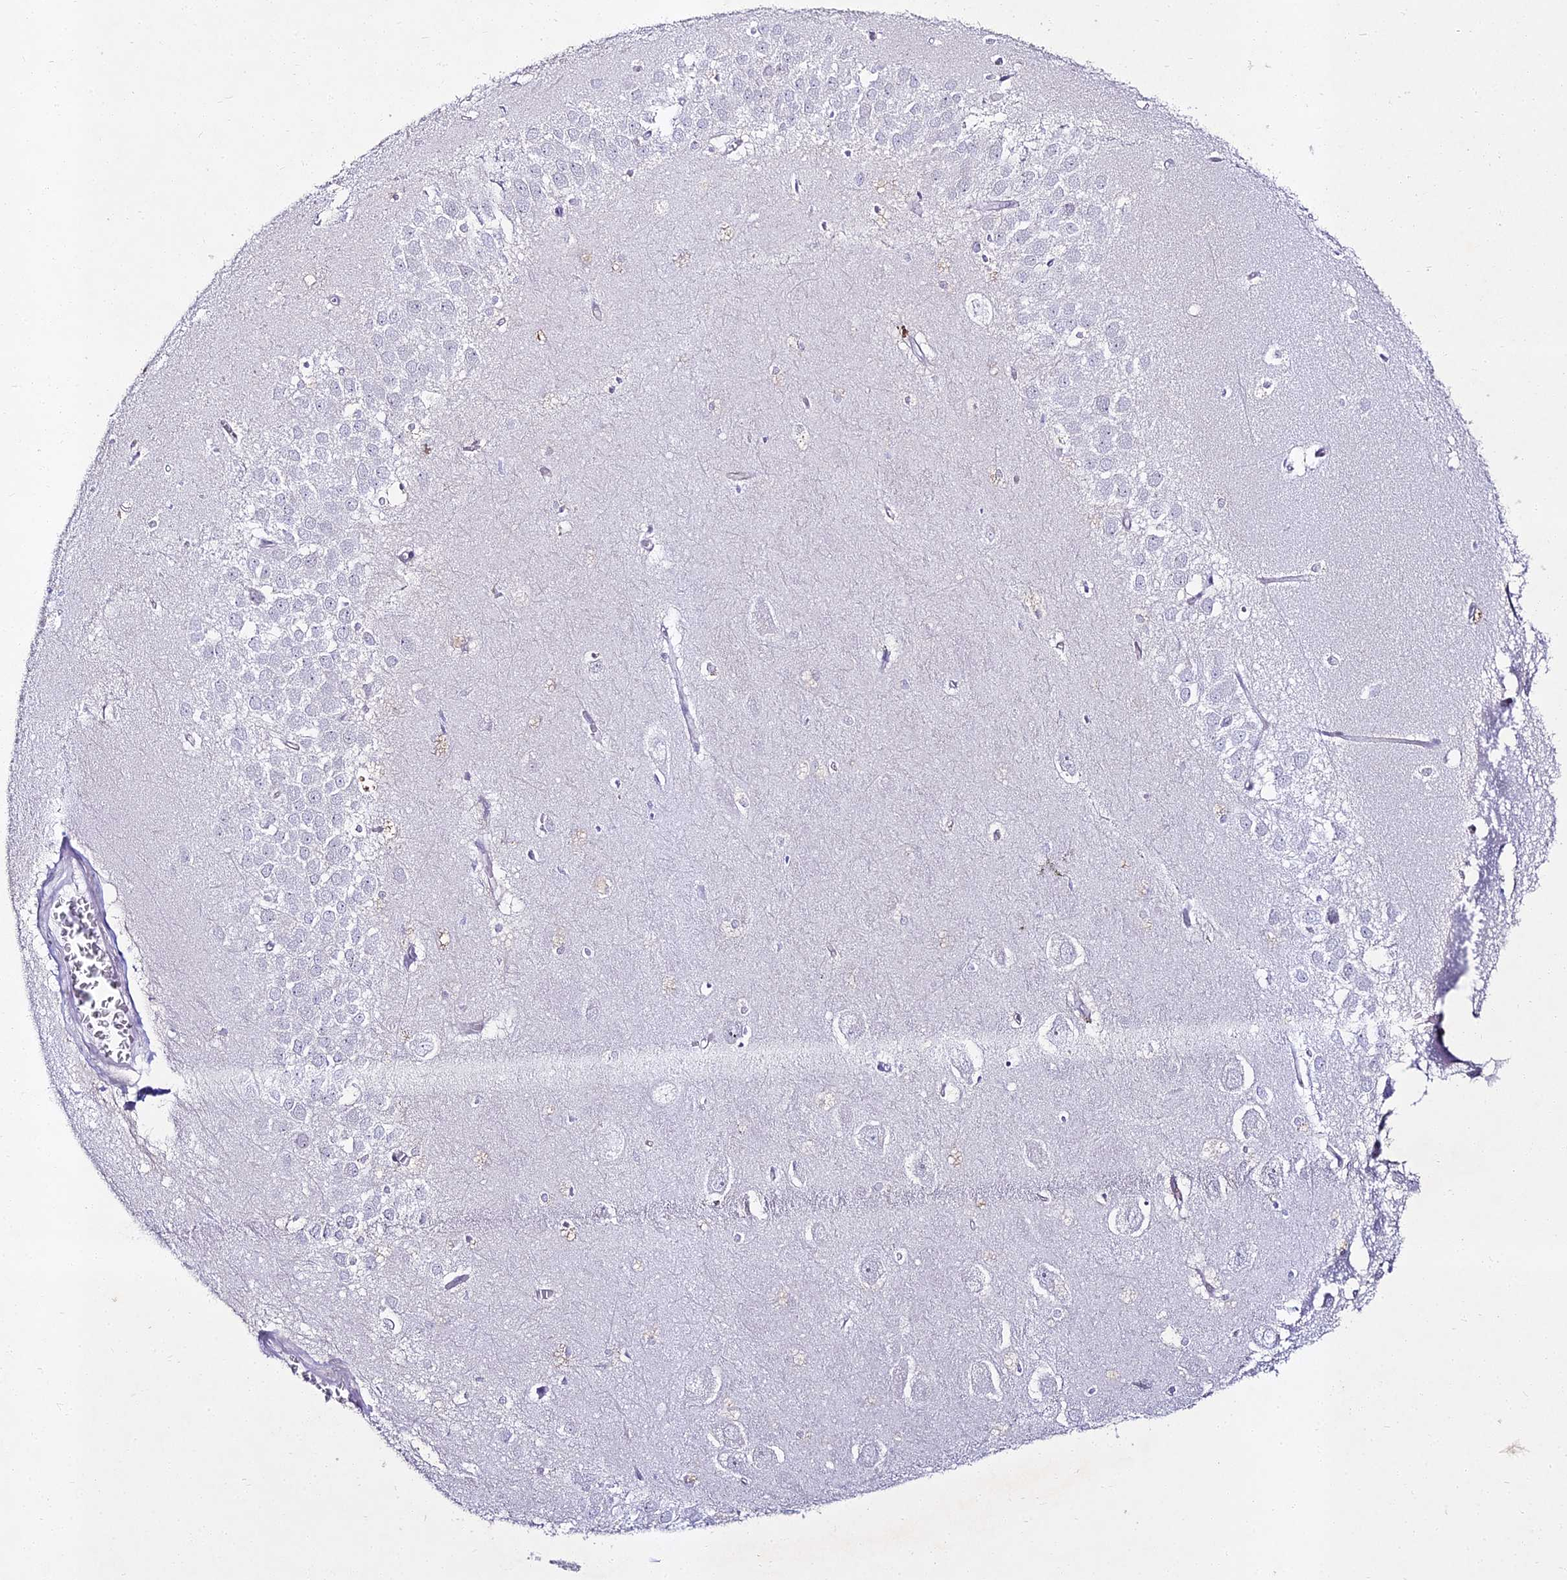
{"staining": {"intensity": "negative", "quantity": "none", "location": "none"}, "tissue": "hippocampus", "cell_type": "Glial cells", "image_type": "normal", "snomed": [{"axis": "morphology", "description": "Normal tissue, NOS"}, {"axis": "topography", "description": "Hippocampus"}], "caption": "IHC histopathology image of unremarkable hippocampus: human hippocampus stained with DAB (3,3'-diaminobenzidine) displays no significant protein expression in glial cells.", "gene": "ALPG", "patient": {"sex": "female", "age": 64}}